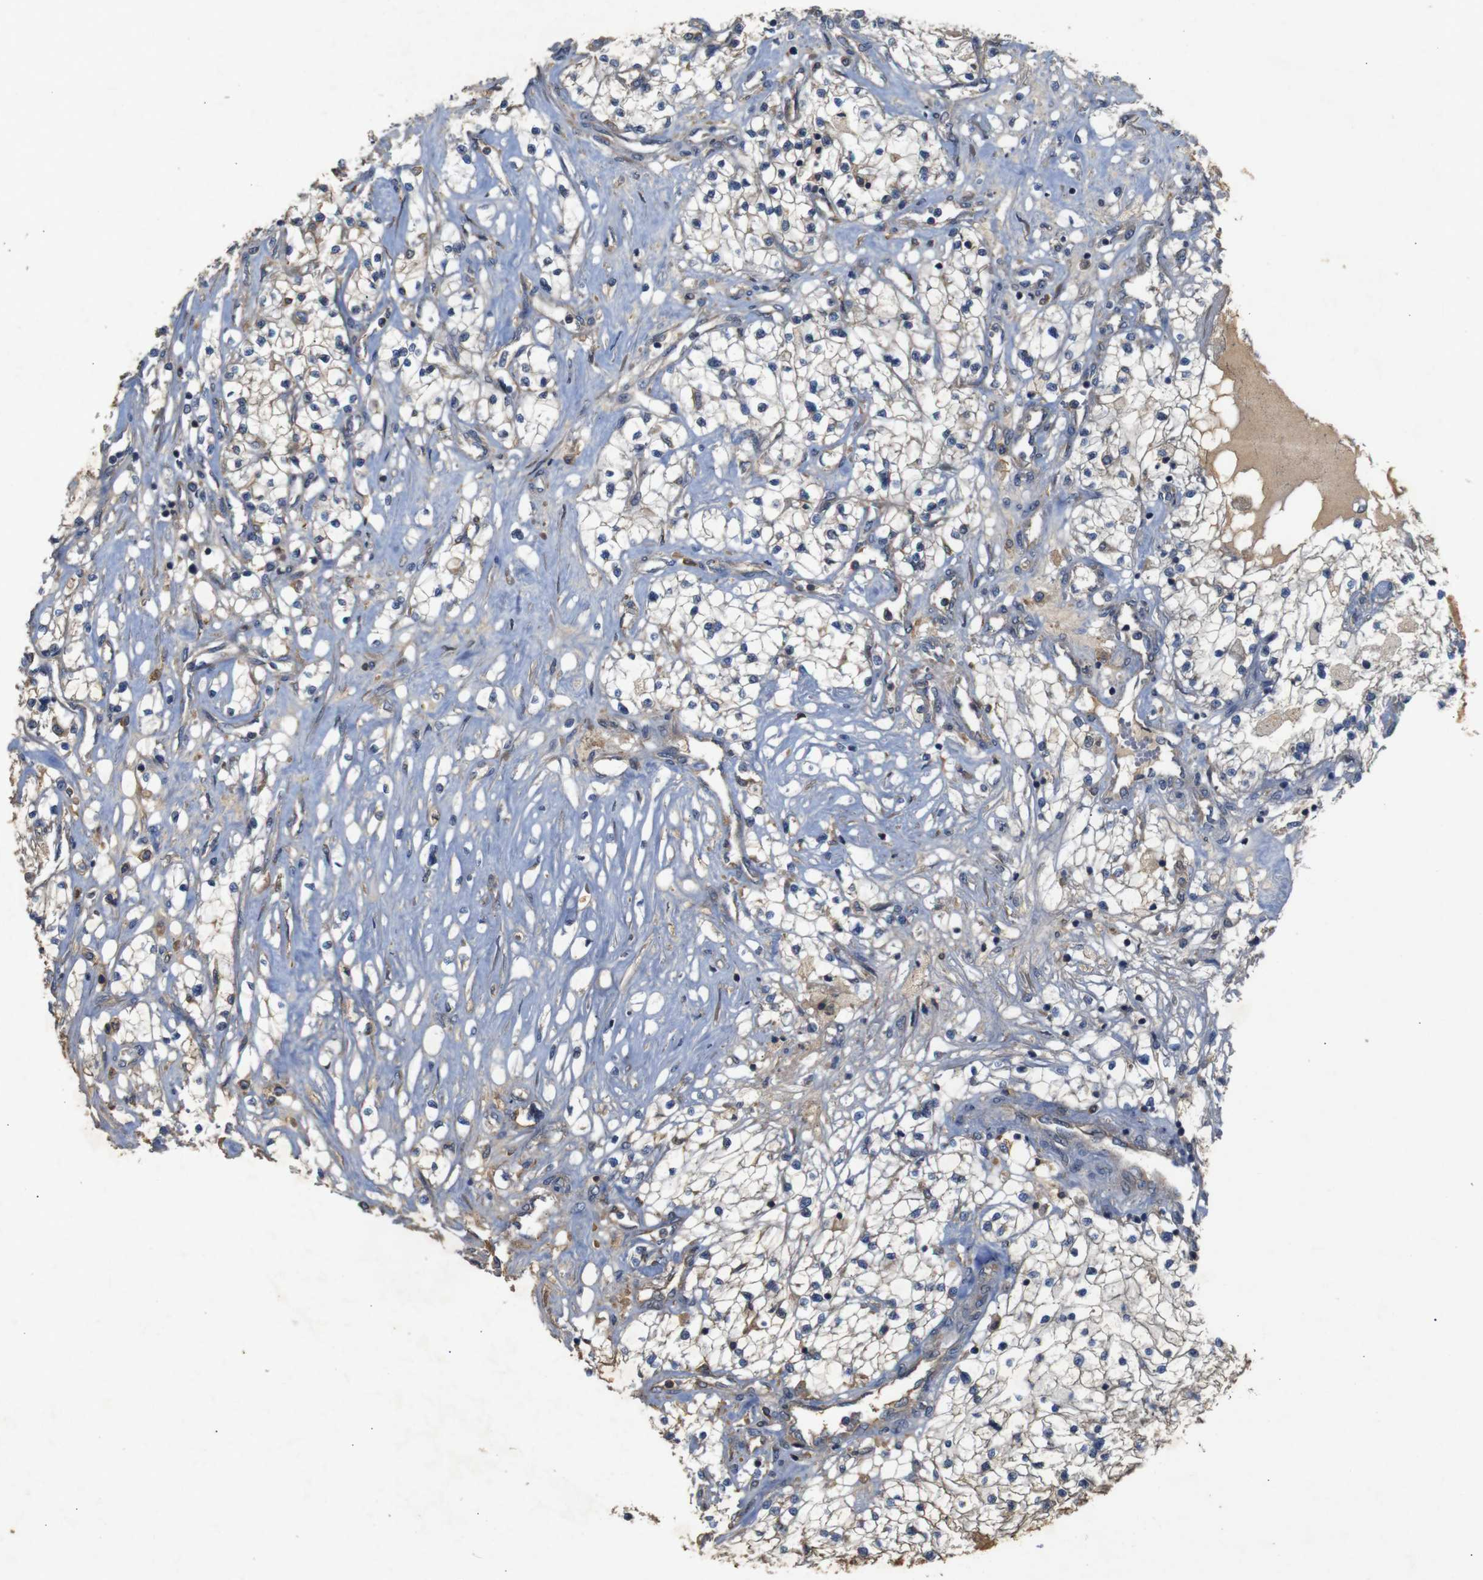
{"staining": {"intensity": "moderate", "quantity": "25%-75%", "location": "cytoplasmic/membranous"}, "tissue": "renal cancer", "cell_type": "Tumor cells", "image_type": "cancer", "snomed": [{"axis": "morphology", "description": "Adenocarcinoma, NOS"}, {"axis": "topography", "description": "Kidney"}], "caption": "IHC staining of renal adenocarcinoma, which demonstrates medium levels of moderate cytoplasmic/membranous staining in approximately 25%-75% of tumor cells indicating moderate cytoplasmic/membranous protein expression. The staining was performed using DAB (brown) for protein detection and nuclei were counterstained in hematoxylin (blue).", "gene": "PTPN1", "patient": {"sex": "male", "age": 68}}